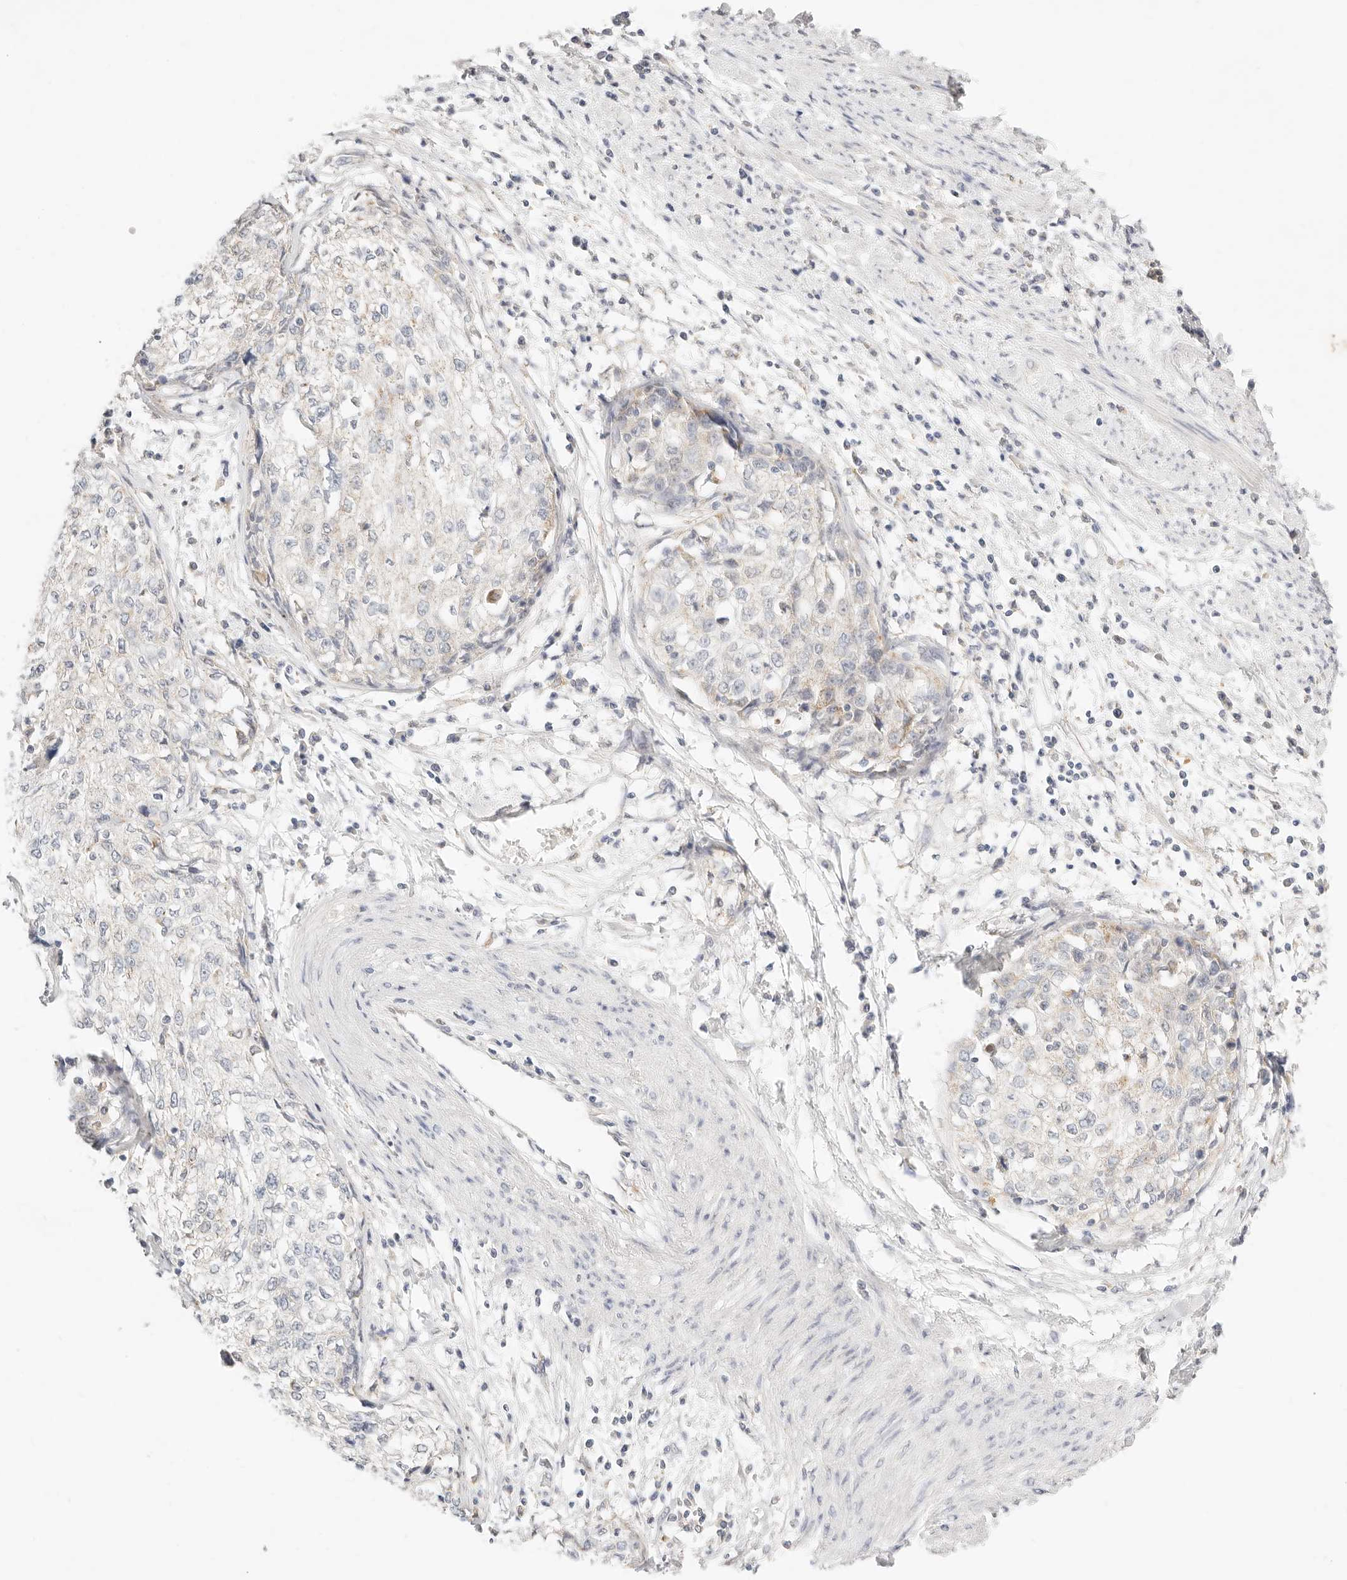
{"staining": {"intensity": "negative", "quantity": "none", "location": "none"}, "tissue": "cervical cancer", "cell_type": "Tumor cells", "image_type": "cancer", "snomed": [{"axis": "morphology", "description": "Squamous cell carcinoma, NOS"}, {"axis": "topography", "description": "Cervix"}], "caption": "Tumor cells are negative for brown protein staining in cervical squamous cell carcinoma. (IHC, brightfield microscopy, high magnification).", "gene": "ACOX1", "patient": {"sex": "female", "age": 57}}